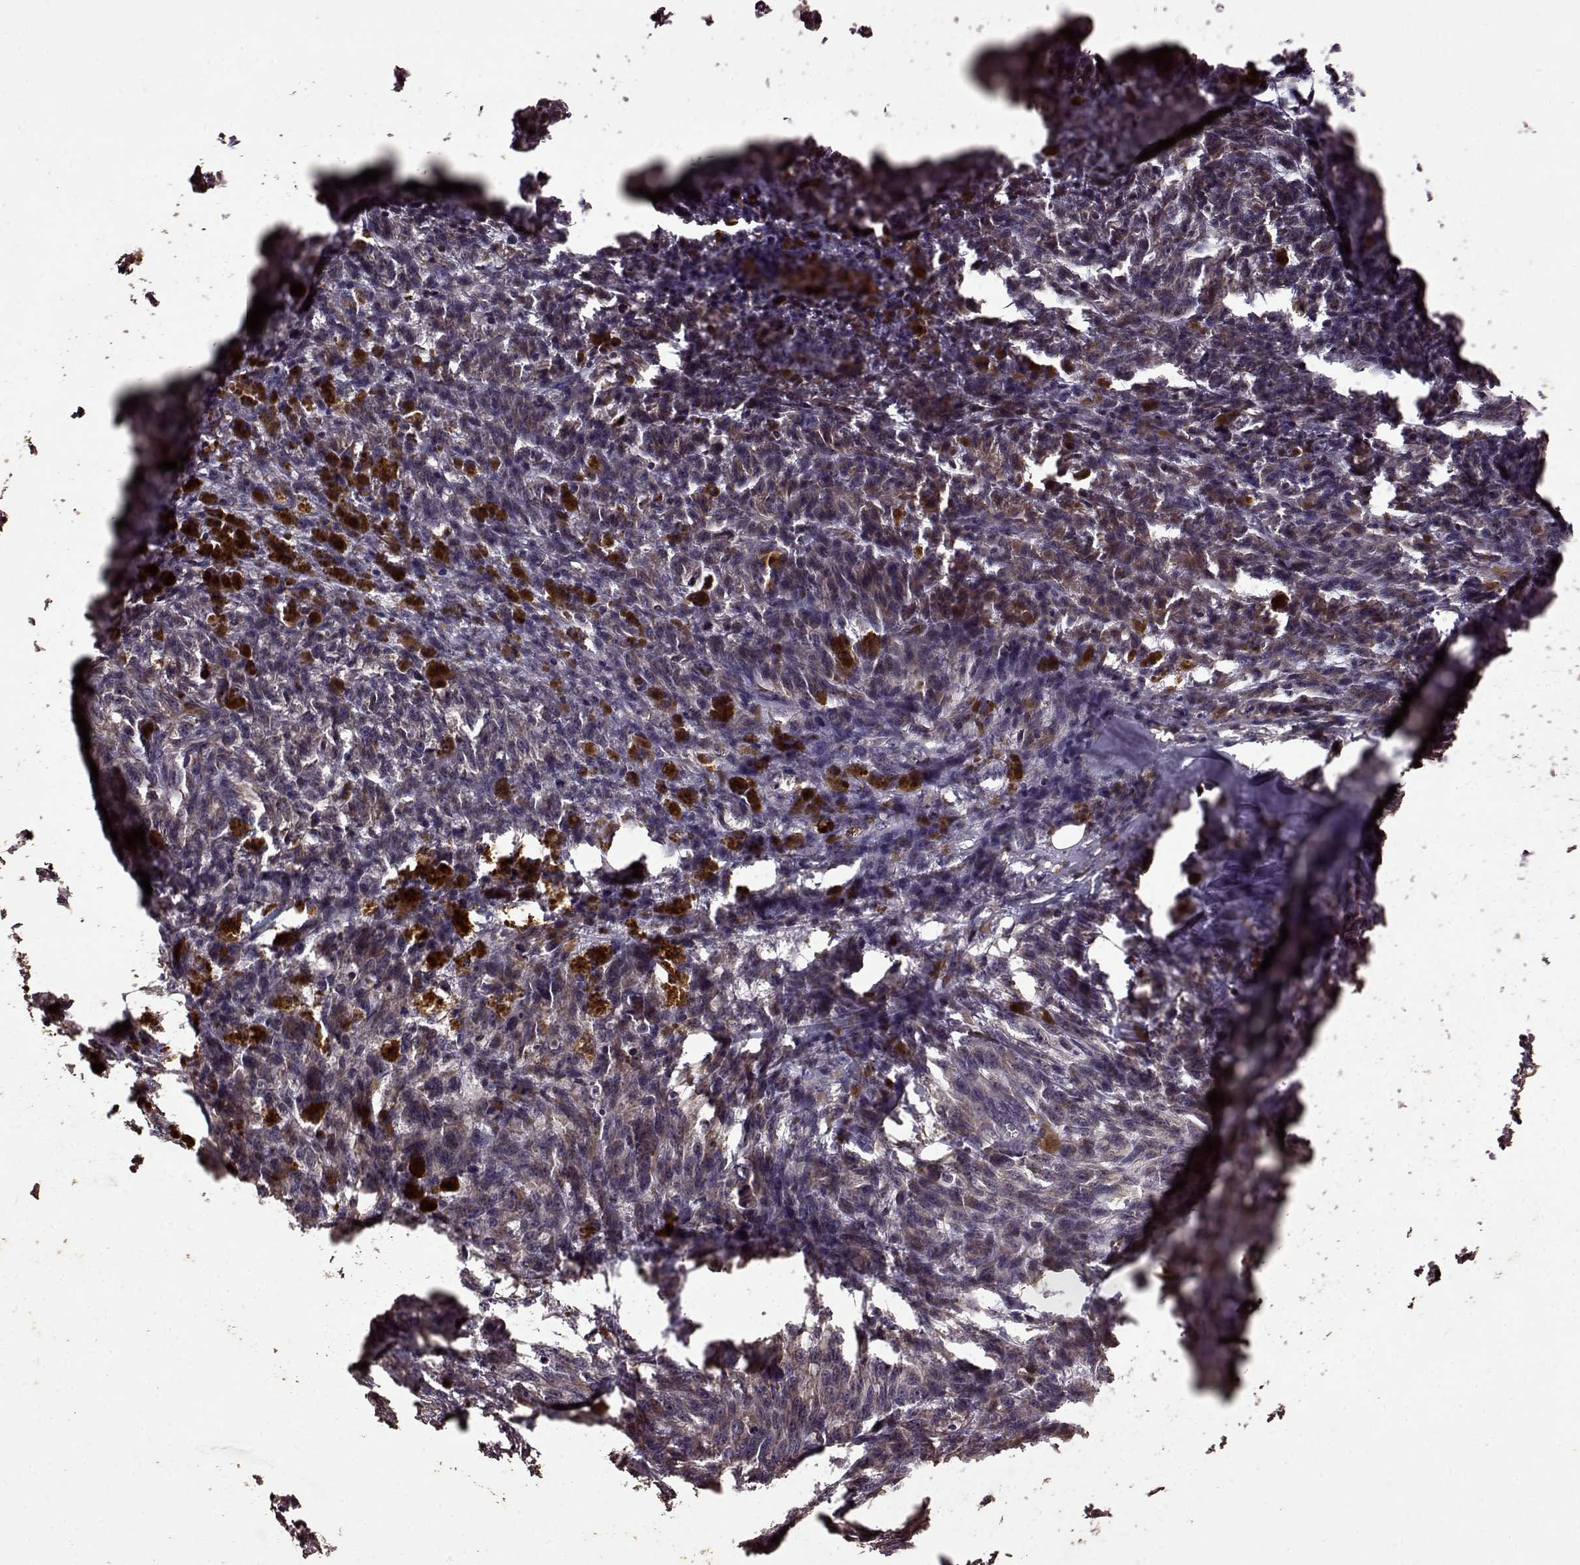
{"staining": {"intensity": "weak", "quantity": "<25%", "location": "cytoplasmic/membranous"}, "tissue": "melanoma", "cell_type": "Tumor cells", "image_type": "cancer", "snomed": [{"axis": "morphology", "description": "Malignant melanoma, NOS"}, {"axis": "topography", "description": "Skin"}], "caption": "A photomicrograph of melanoma stained for a protein exhibits no brown staining in tumor cells. (Stains: DAB immunohistochemistry with hematoxylin counter stain, Microscopy: brightfield microscopy at high magnification).", "gene": "FBXW11", "patient": {"sex": "female", "age": 34}}